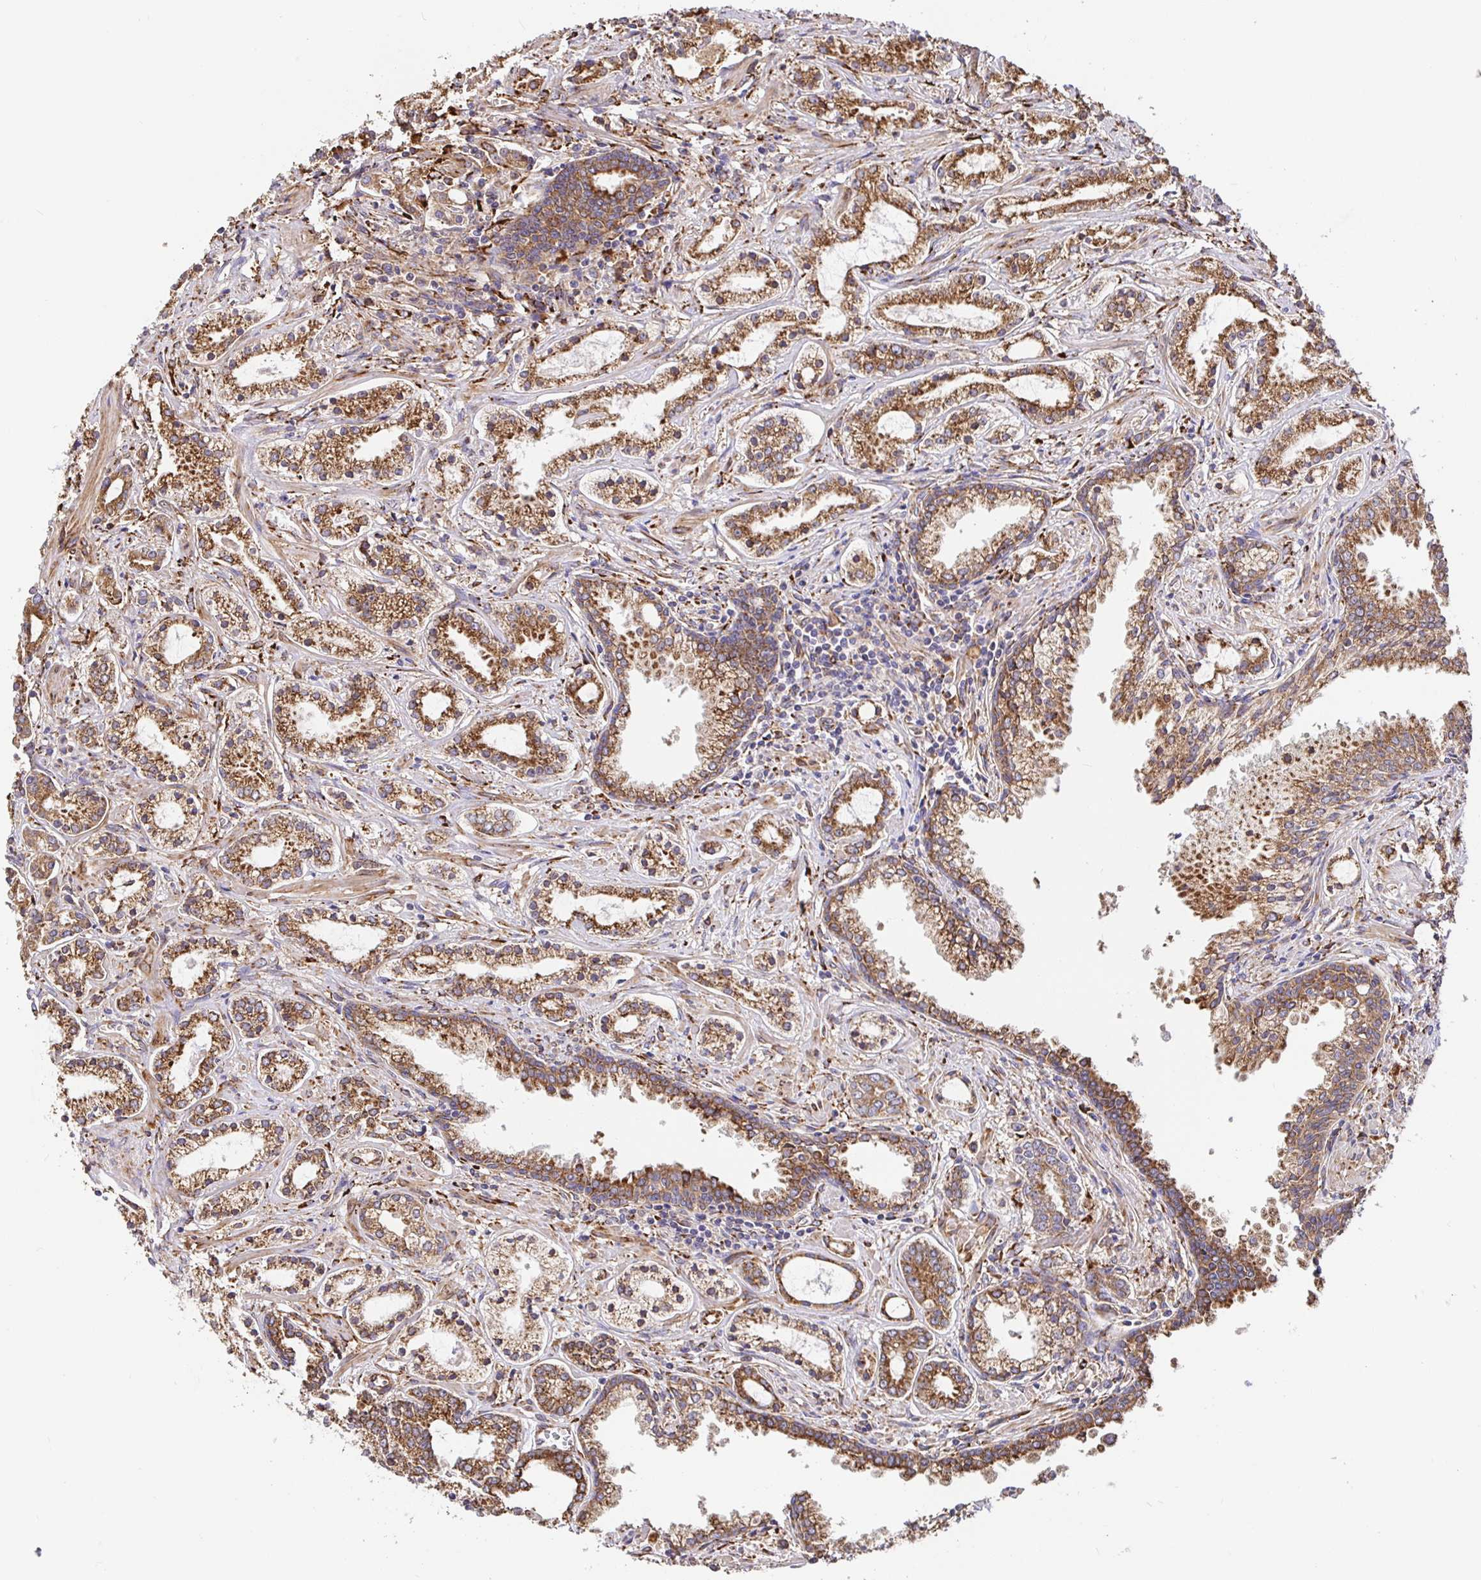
{"staining": {"intensity": "moderate", "quantity": ">75%", "location": "cytoplasmic/membranous"}, "tissue": "prostate cancer", "cell_type": "Tumor cells", "image_type": "cancer", "snomed": [{"axis": "morphology", "description": "Adenocarcinoma, Medium grade"}, {"axis": "topography", "description": "Prostate"}], "caption": "Protein expression analysis of human prostate cancer reveals moderate cytoplasmic/membranous positivity in about >75% of tumor cells. The staining was performed using DAB, with brown indicating positive protein expression. Nuclei are stained blue with hematoxylin.", "gene": "MAOA", "patient": {"sex": "male", "age": 57}}